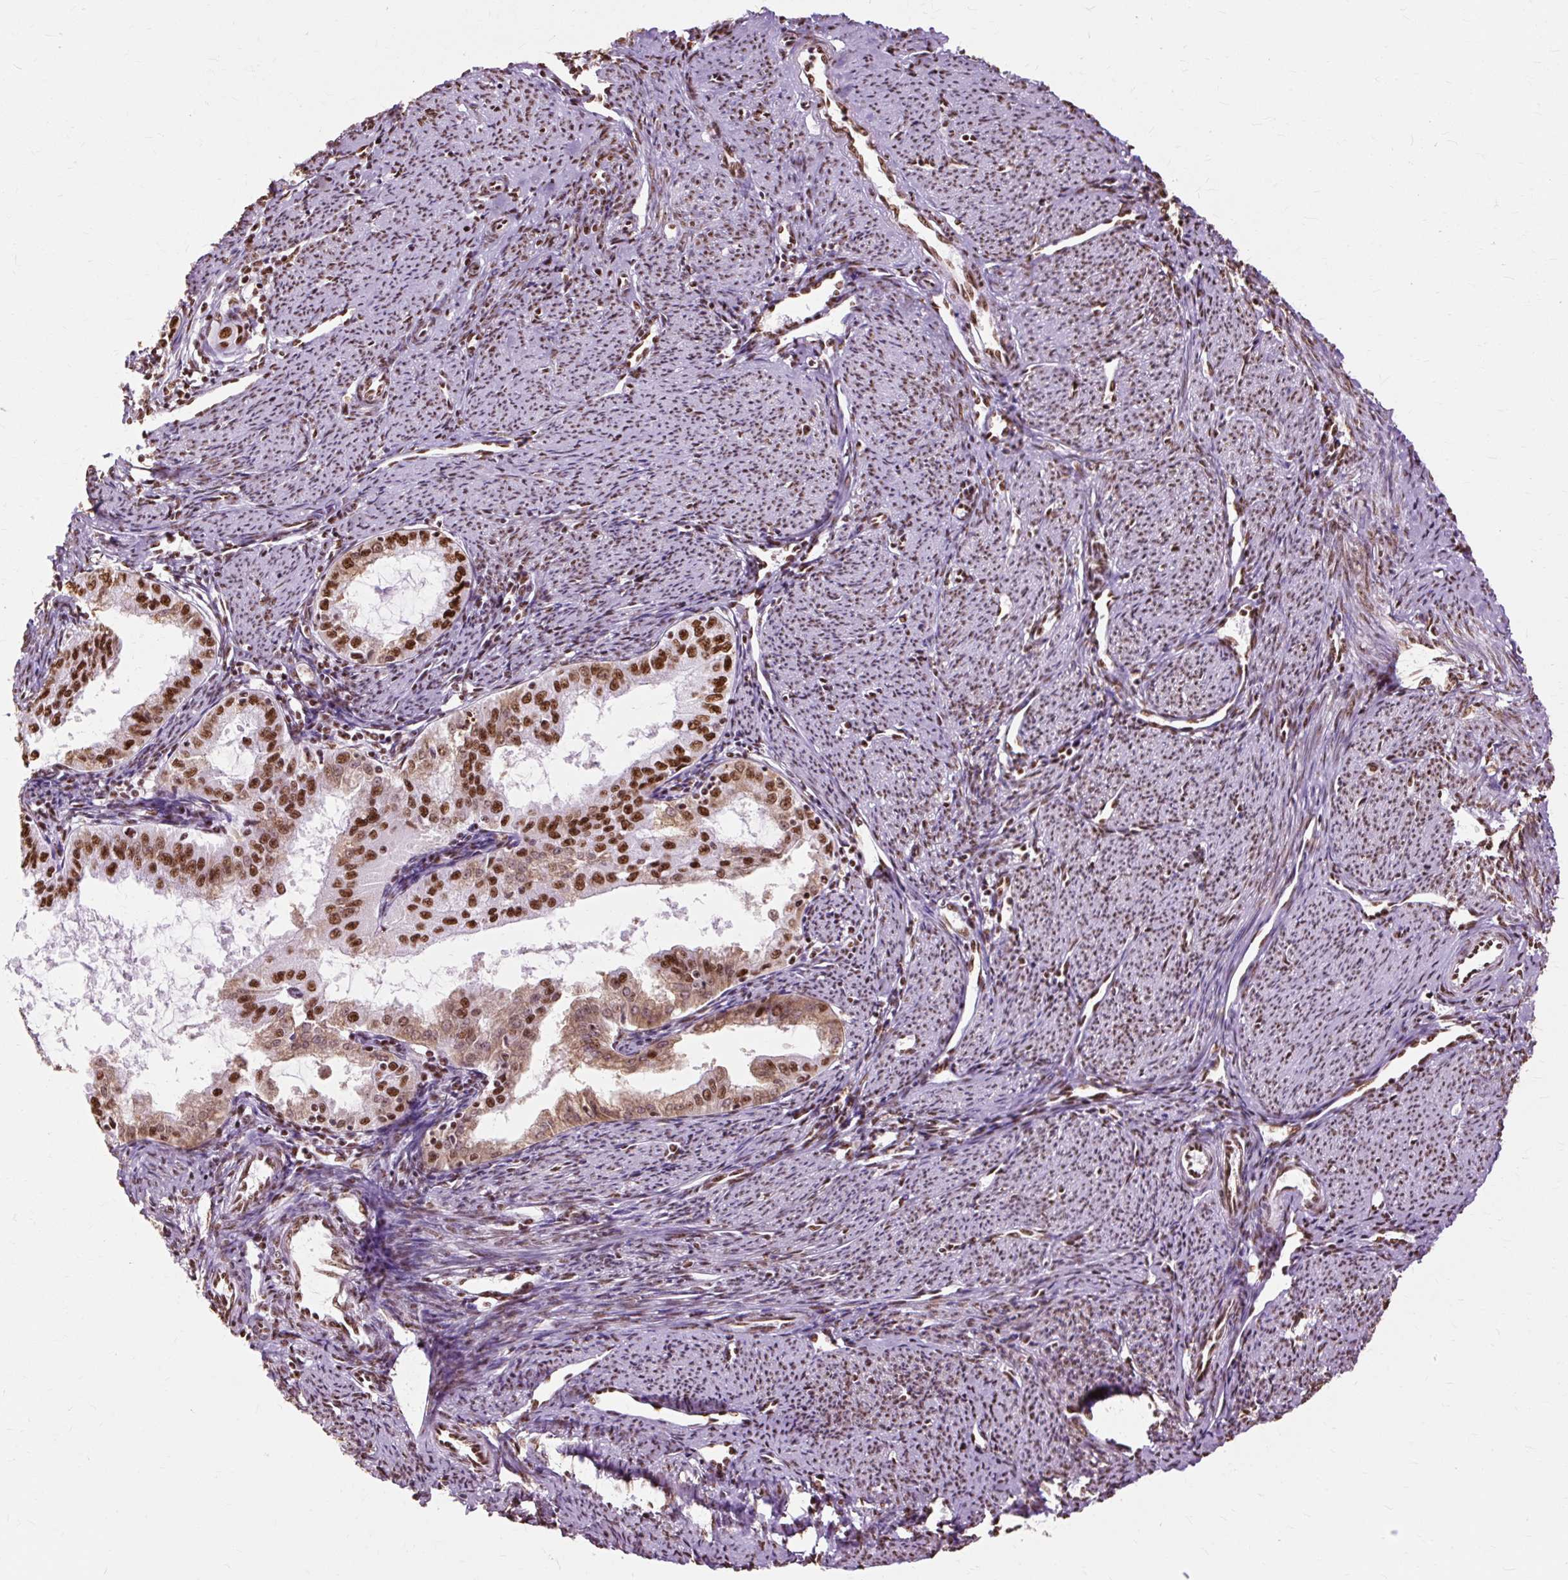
{"staining": {"intensity": "strong", "quantity": ">75%", "location": "cytoplasmic/membranous,nuclear"}, "tissue": "endometrial cancer", "cell_type": "Tumor cells", "image_type": "cancer", "snomed": [{"axis": "morphology", "description": "Adenocarcinoma, NOS"}, {"axis": "topography", "description": "Endometrium"}], "caption": "Immunohistochemistry of human endometrial adenocarcinoma reveals high levels of strong cytoplasmic/membranous and nuclear expression in about >75% of tumor cells.", "gene": "XRCC6", "patient": {"sex": "female", "age": 70}}